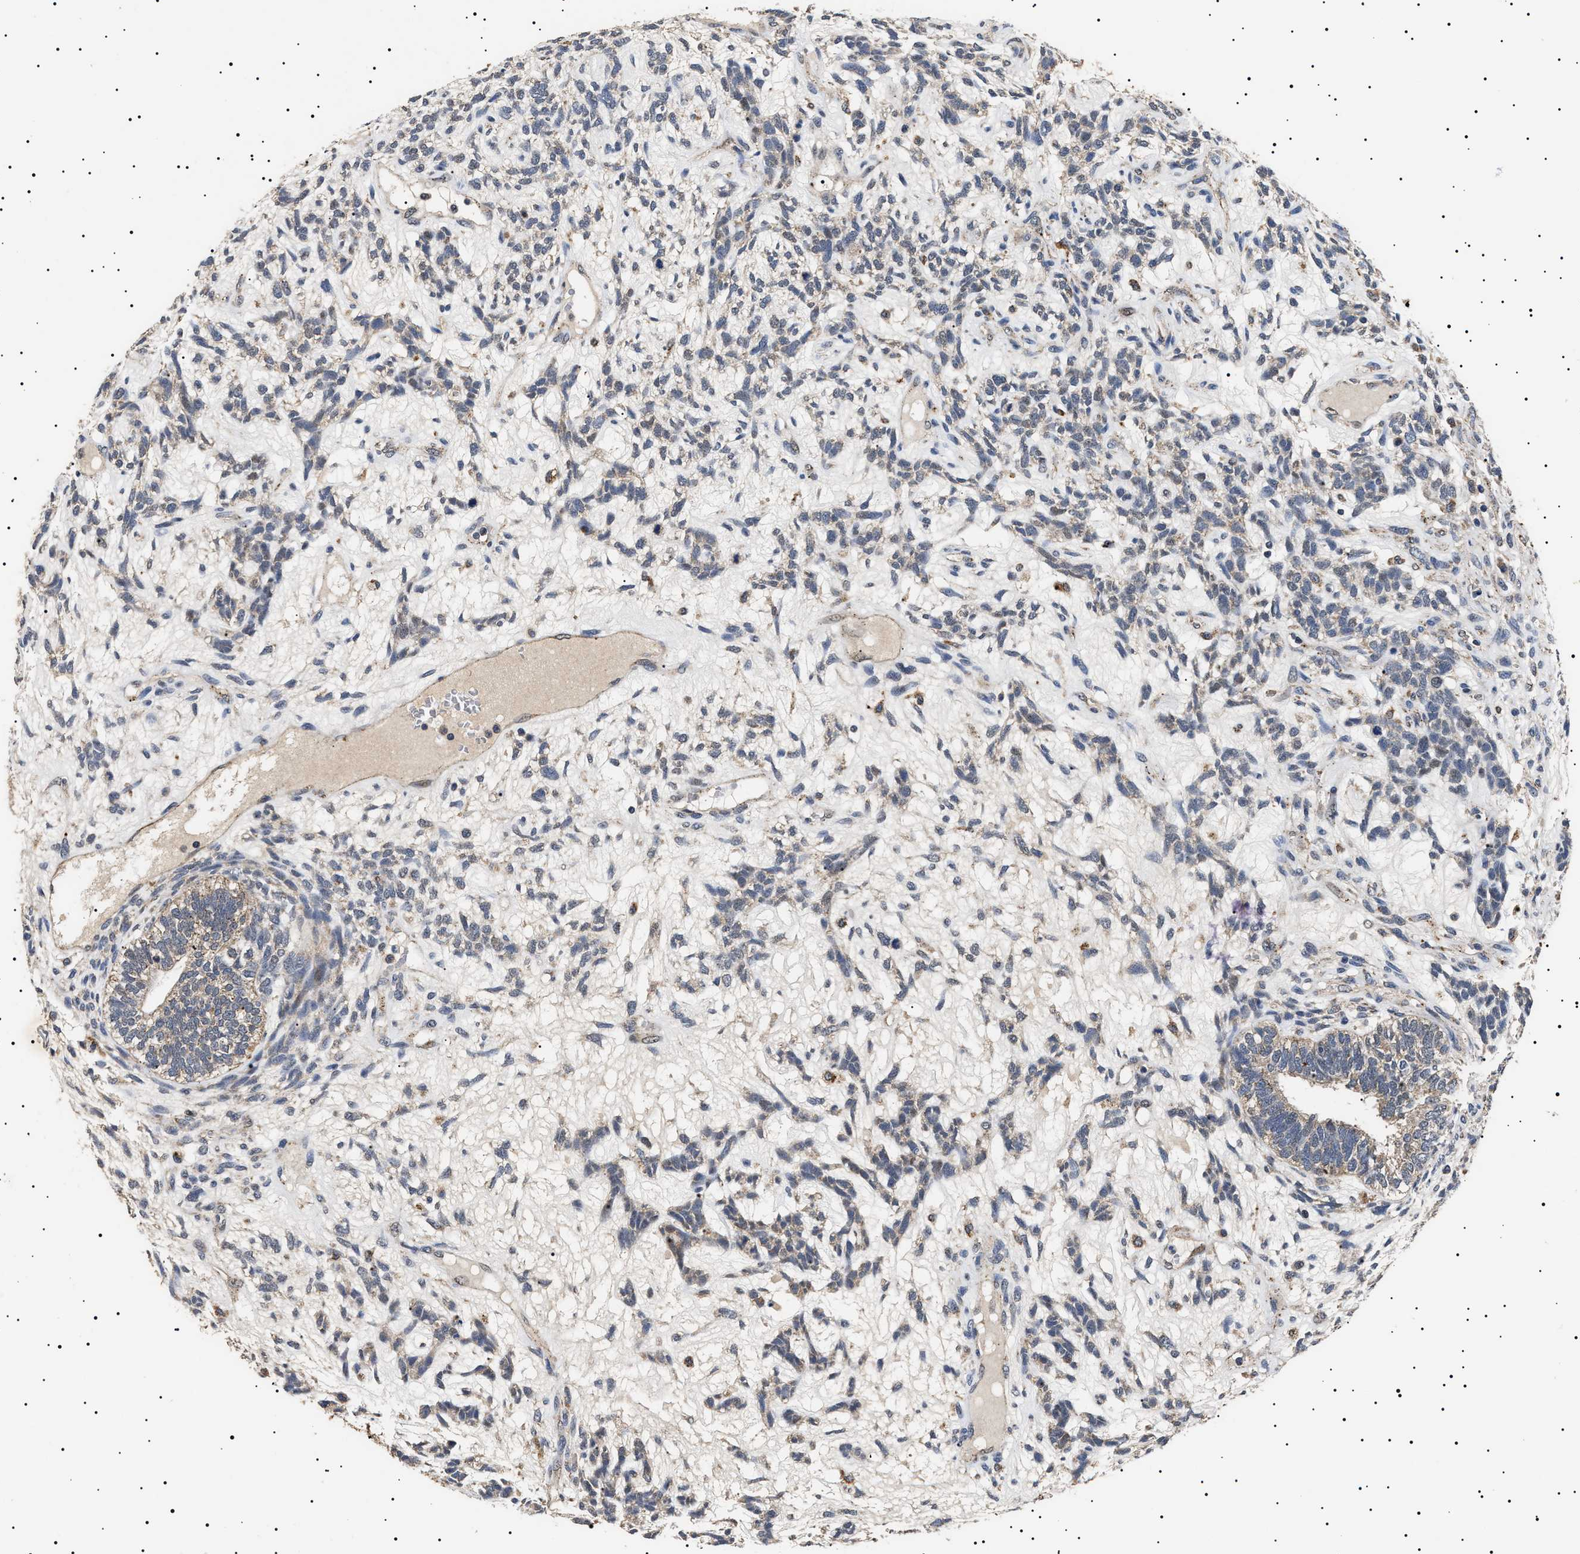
{"staining": {"intensity": "negative", "quantity": "none", "location": "none"}, "tissue": "testis cancer", "cell_type": "Tumor cells", "image_type": "cancer", "snomed": [{"axis": "morphology", "description": "Seminoma, NOS"}, {"axis": "topography", "description": "Testis"}], "caption": "Image shows no significant protein positivity in tumor cells of seminoma (testis).", "gene": "RAB34", "patient": {"sex": "male", "age": 28}}